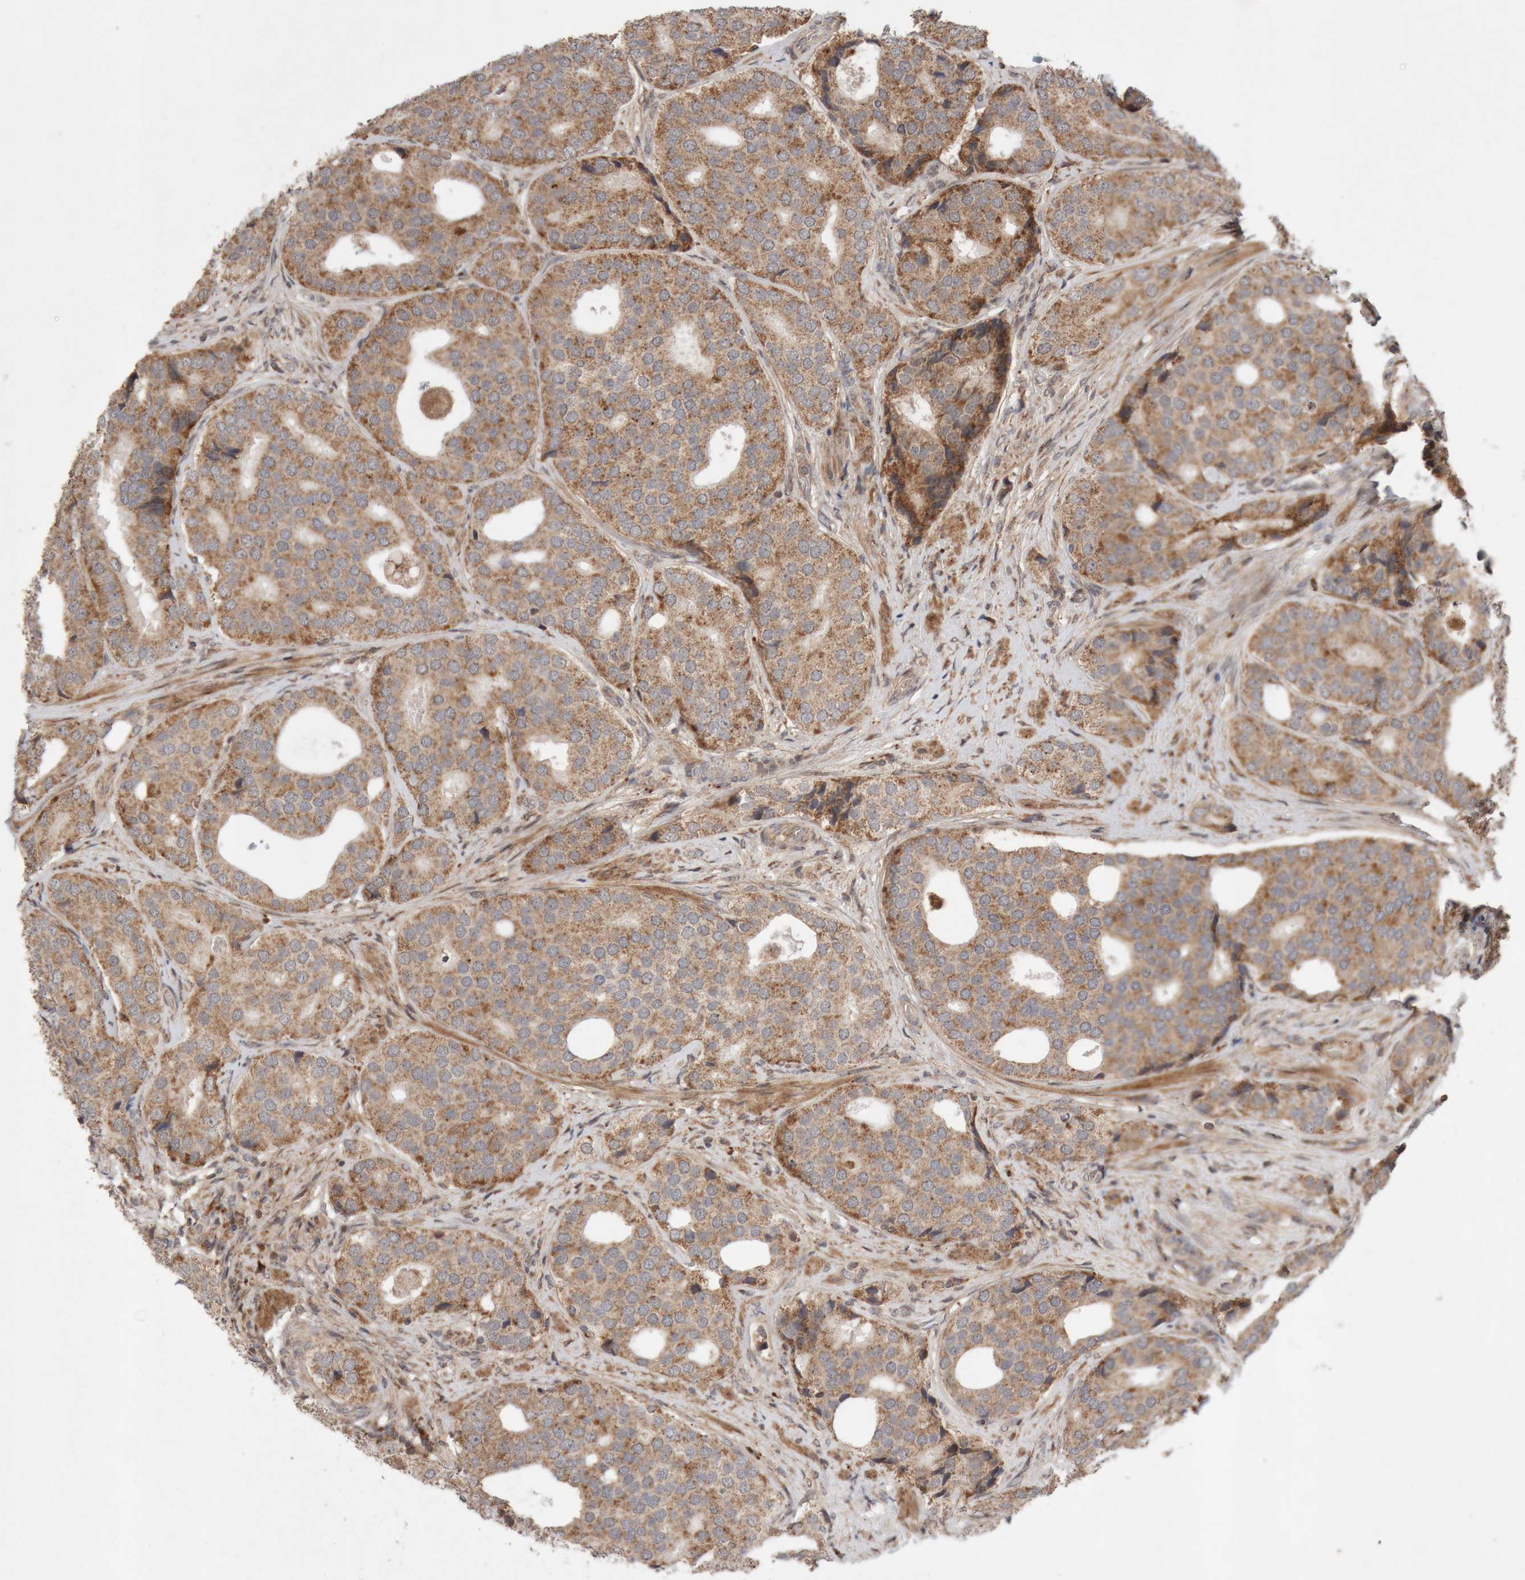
{"staining": {"intensity": "moderate", "quantity": ">75%", "location": "cytoplasmic/membranous"}, "tissue": "prostate cancer", "cell_type": "Tumor cells", "image_type": "cancer", "snomed": [{"axis": "morphology", "description": "Adenocarcinoma, High grade"}, {"axis": "topography", "description": "Prostate"}], "caption": "Tumor cells demonstrate medium levels of moderate cytoplasmic/membranous expression in approximately >75% of cells in human prostate adenocarcinoma (high-grade). Immunohistochemistry stains the protein of interest in brown and the nuclei are stained blue.", "gene": "KIF21B", "patient": {"sex": "male", "age": 56}}